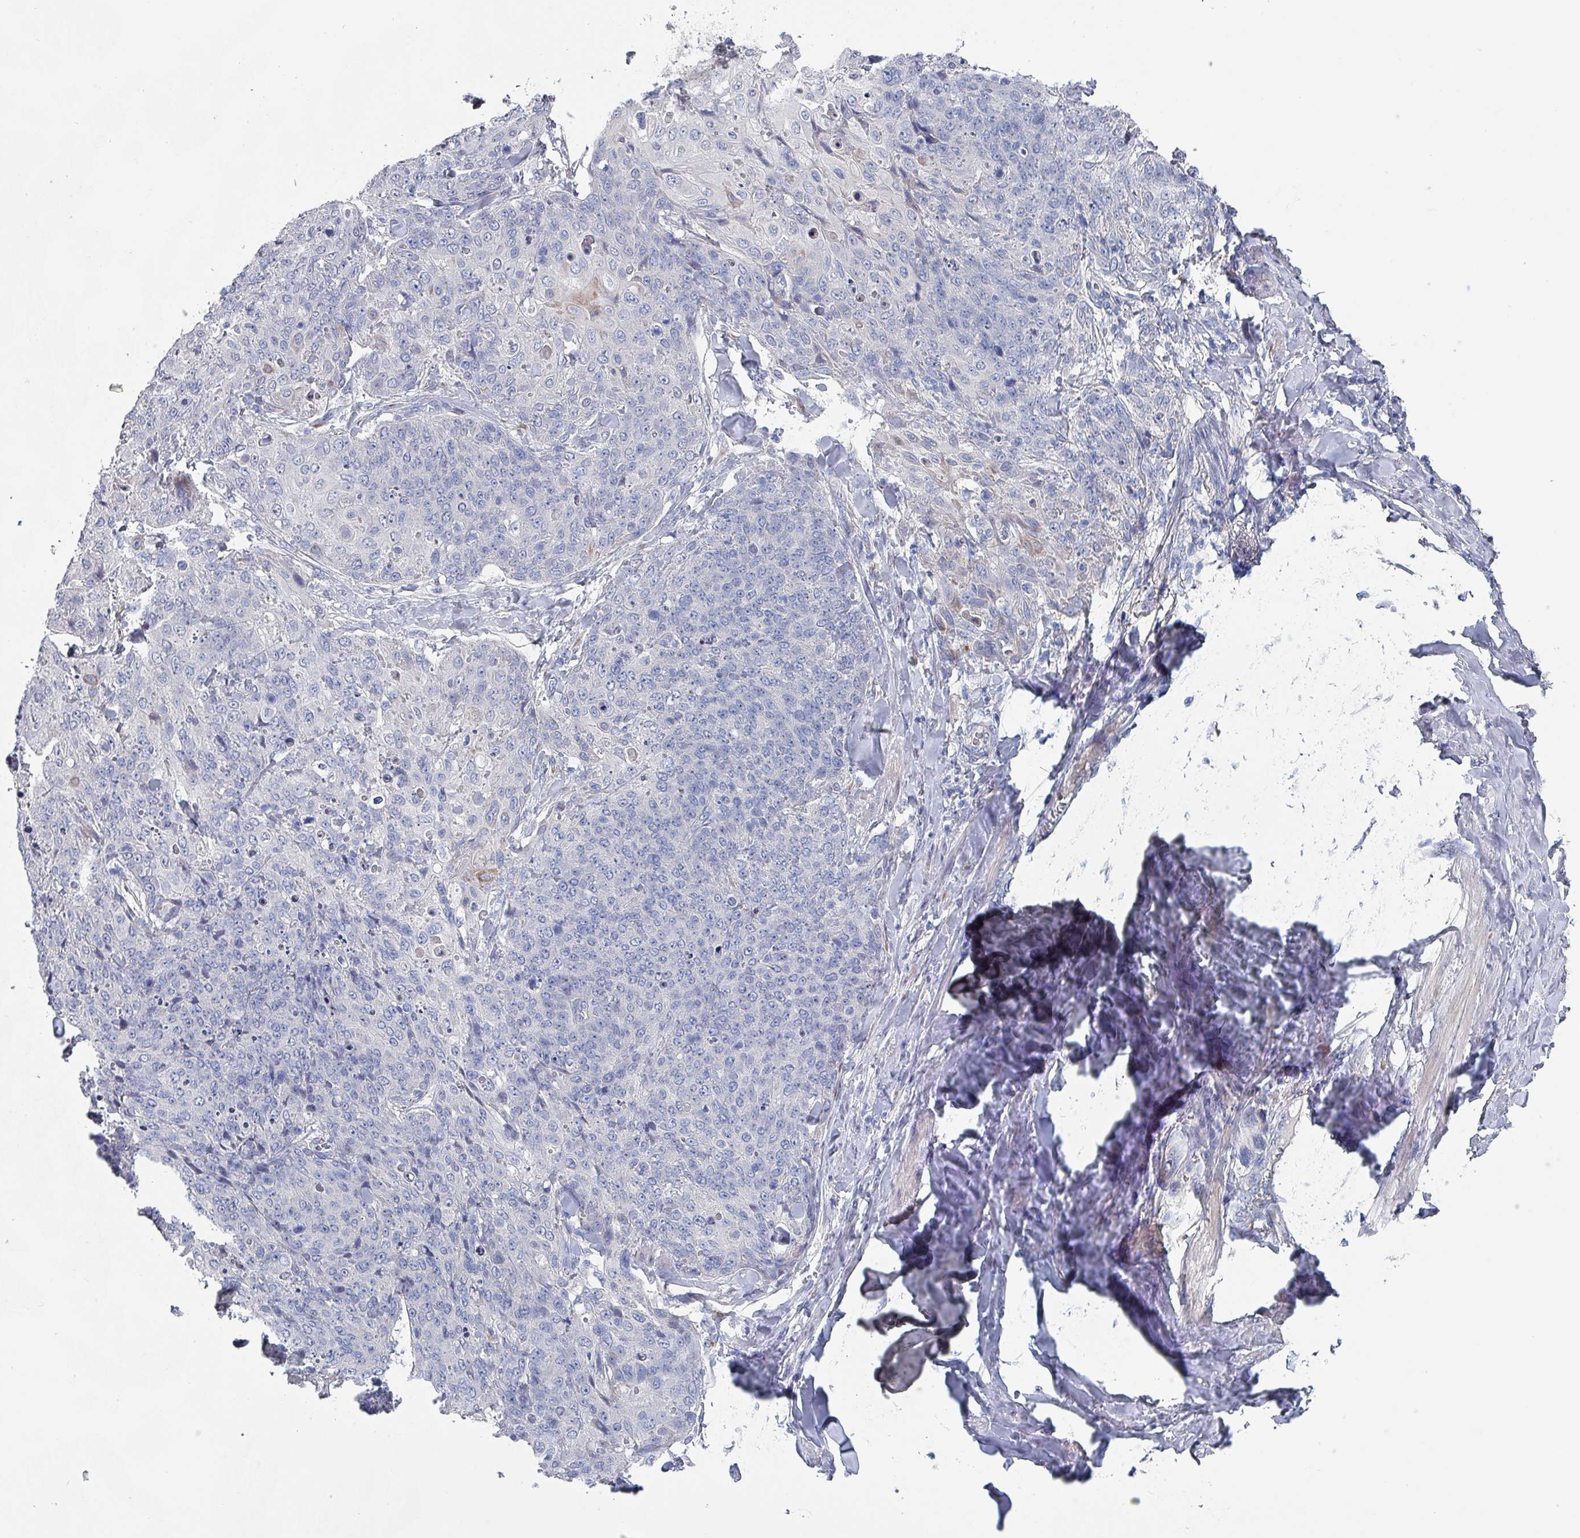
{"staining": {"intensity": "negative", "quantity": "none", "location": "none"}, "tissue": "skin cancer", "cell_type": "Tumor cells", "image_type": "cancer", "snomed": [{"axis": "morphology", "description": "Squamous cell carcinoma, NOS"}, {"axis": "topography", "description": "Skin"}, {"axis": "topography", "description": "Vulva"}], "caption": "A high-resolution photomicrograph shows immunohistochemistry staining of skin squamous cell carcinoma, which displays no significant expression in tumor cells.", "gene": "DRD5", "patient": {"sex": "female", "age": 85}}